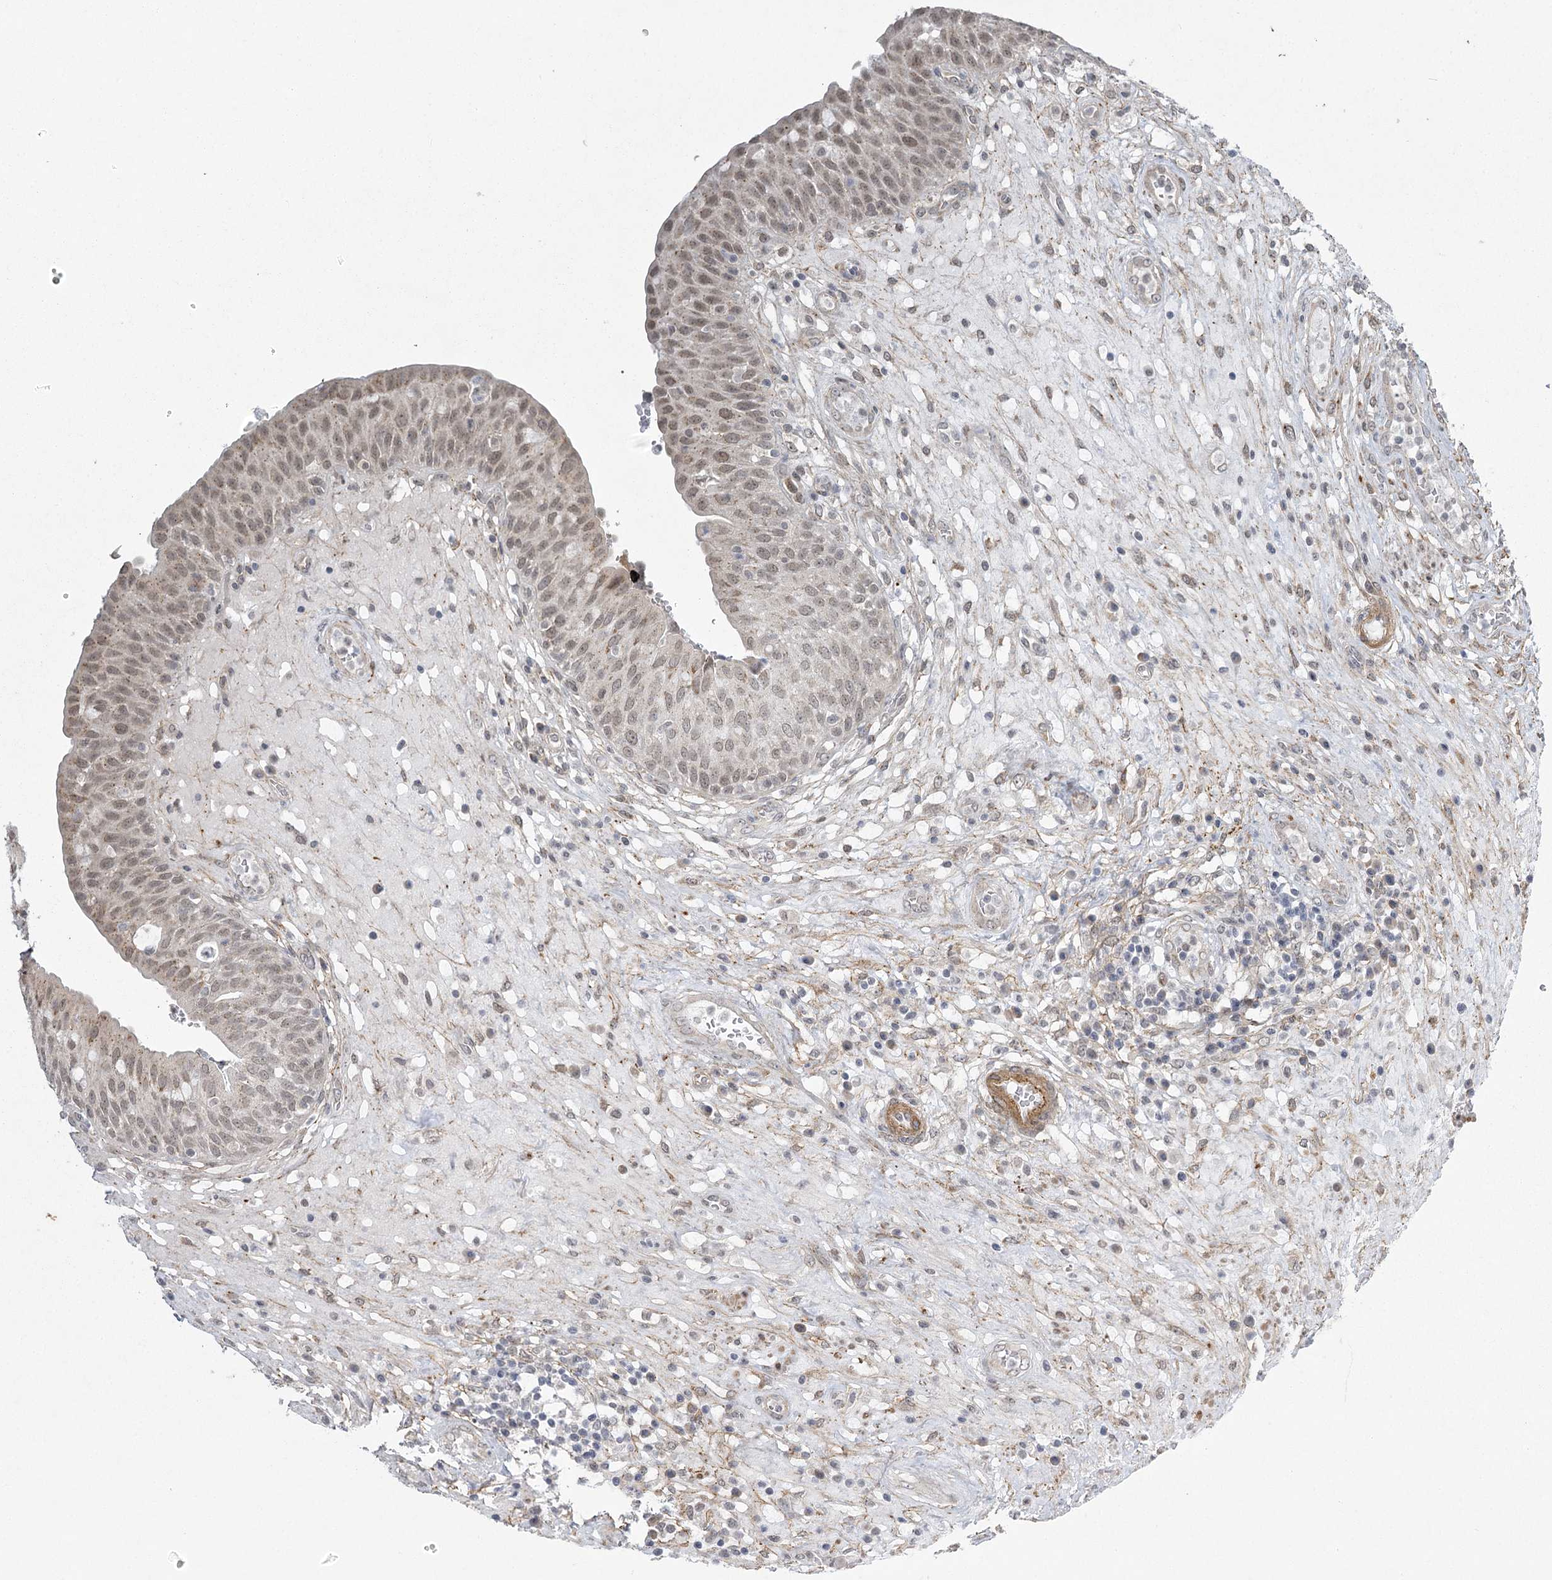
{"staining": {"intensity": "weak", "quantity": "25%-75%", "location": "nuclear"}, "tissue": "urinary bladder", "cell_type": "Urothelial cells", "image_type": "normal", "snomed": [{"axis": "morphology", "description": "Normal tissue, NOS"}, {"axis": "topography", "description": "Urinary bladder"}], "caption": "IHC staining of normal urinary bladder, which shows low levels of weak nuclear positivity in about 25%-75% of urothelial cells indicating weak nuclear protein positivity. The staining was performed using DAB (3,3'-diaminobenzidine) (brown) for protein detection and nuclei were counterstained in hematoxylin (blue).", "gene": "MED28", "patient": {"sex": "female", "age": 62}}